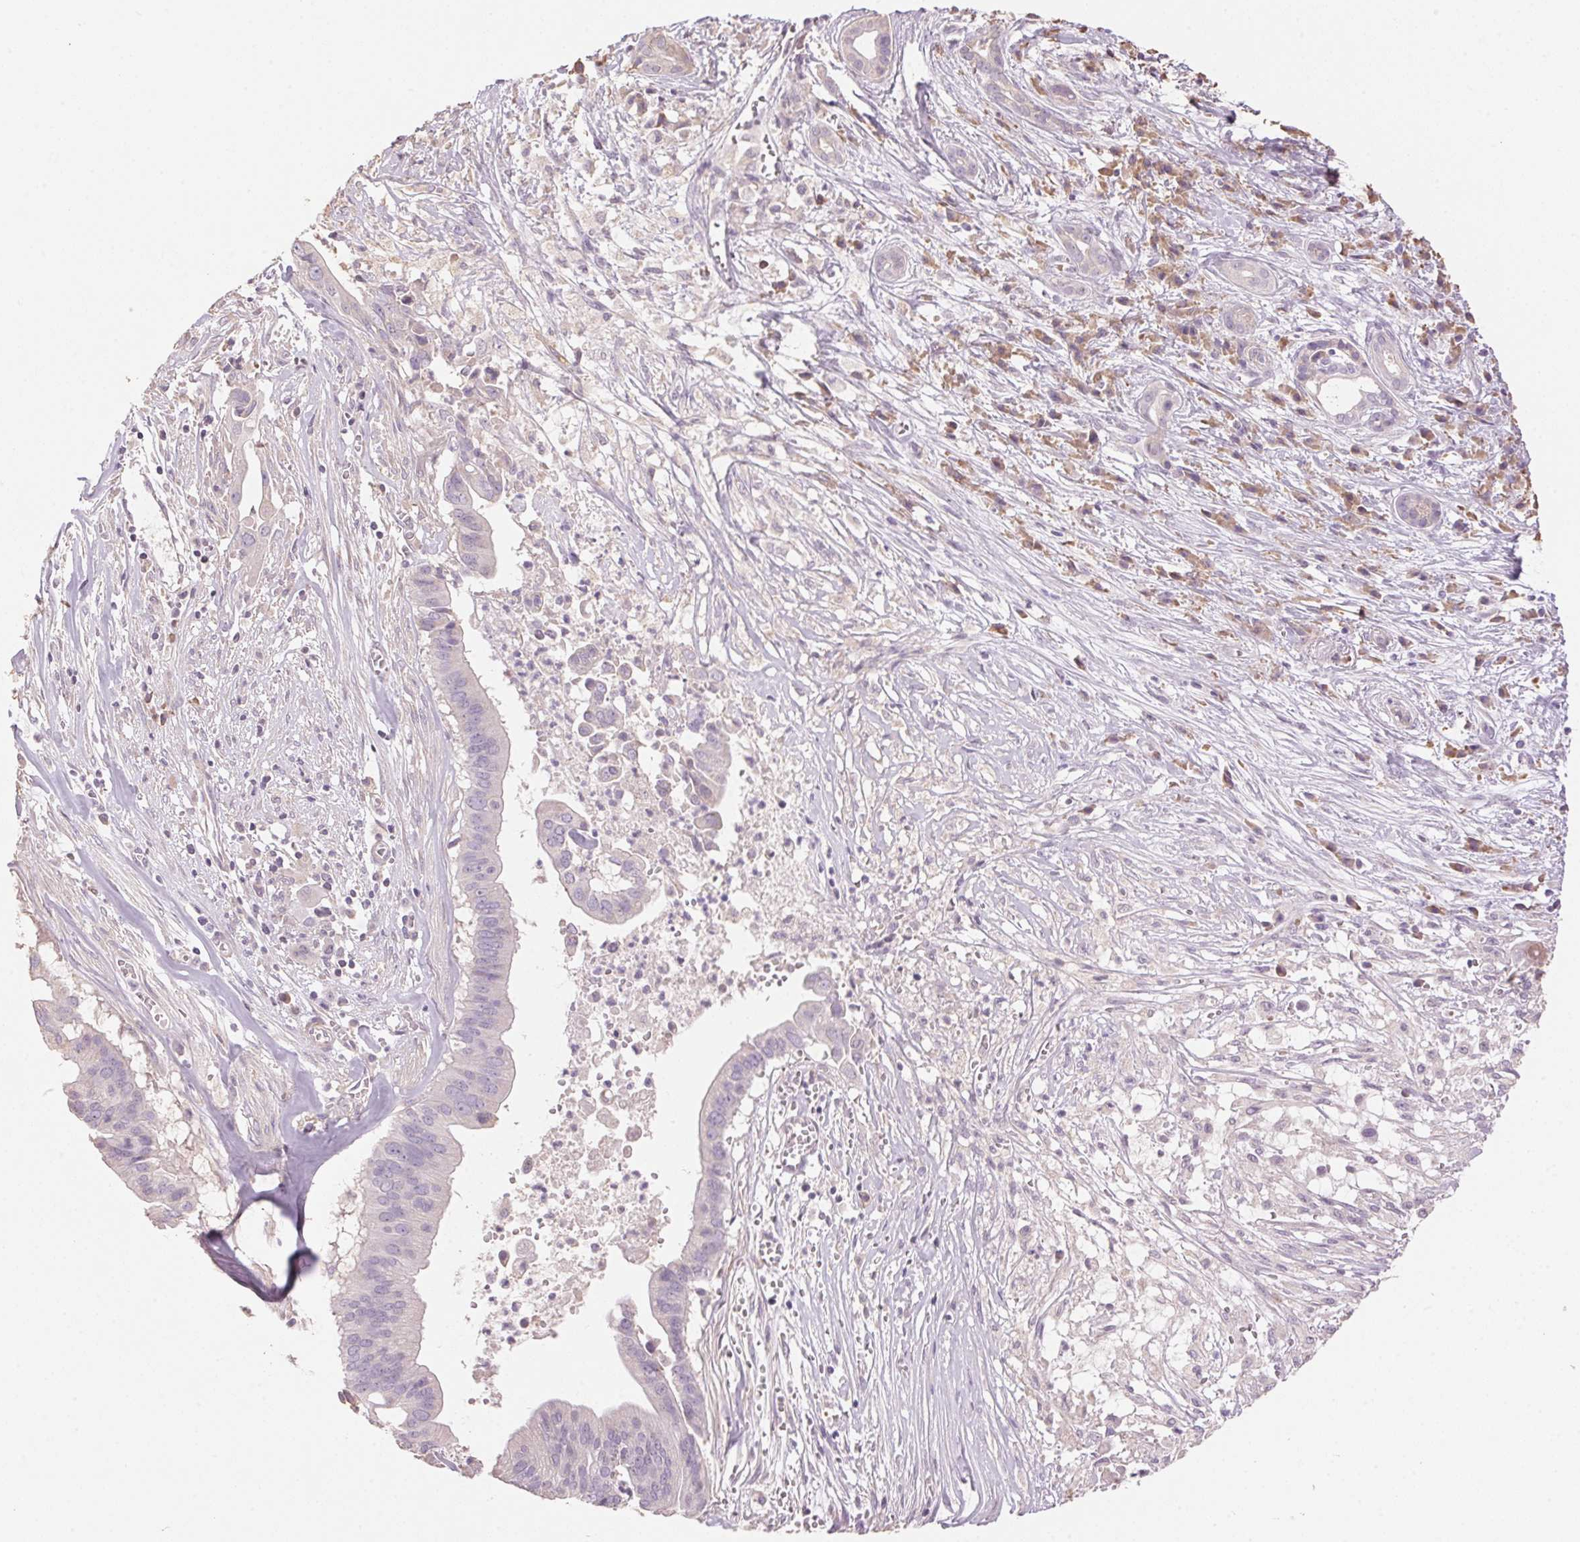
{"staining": {"intensity": "negative", "quantity": "none", "location": "none"}, "tissue": "pancreatic cancer", "cell_type": "Tumor cells", "image_type": "cancer", "snomed": [{"axis": "morphology", "description": "Adenocarcinoma, NOS"}, {"axis": "topography", "description": "Pancreas"}], "caption": "This is an IHC image of adenocarcinoma (pancreatic). There is no positivity in tumor cells.", "gene": "LYZL6", "patient": {"sex": "male", "age": 61}}